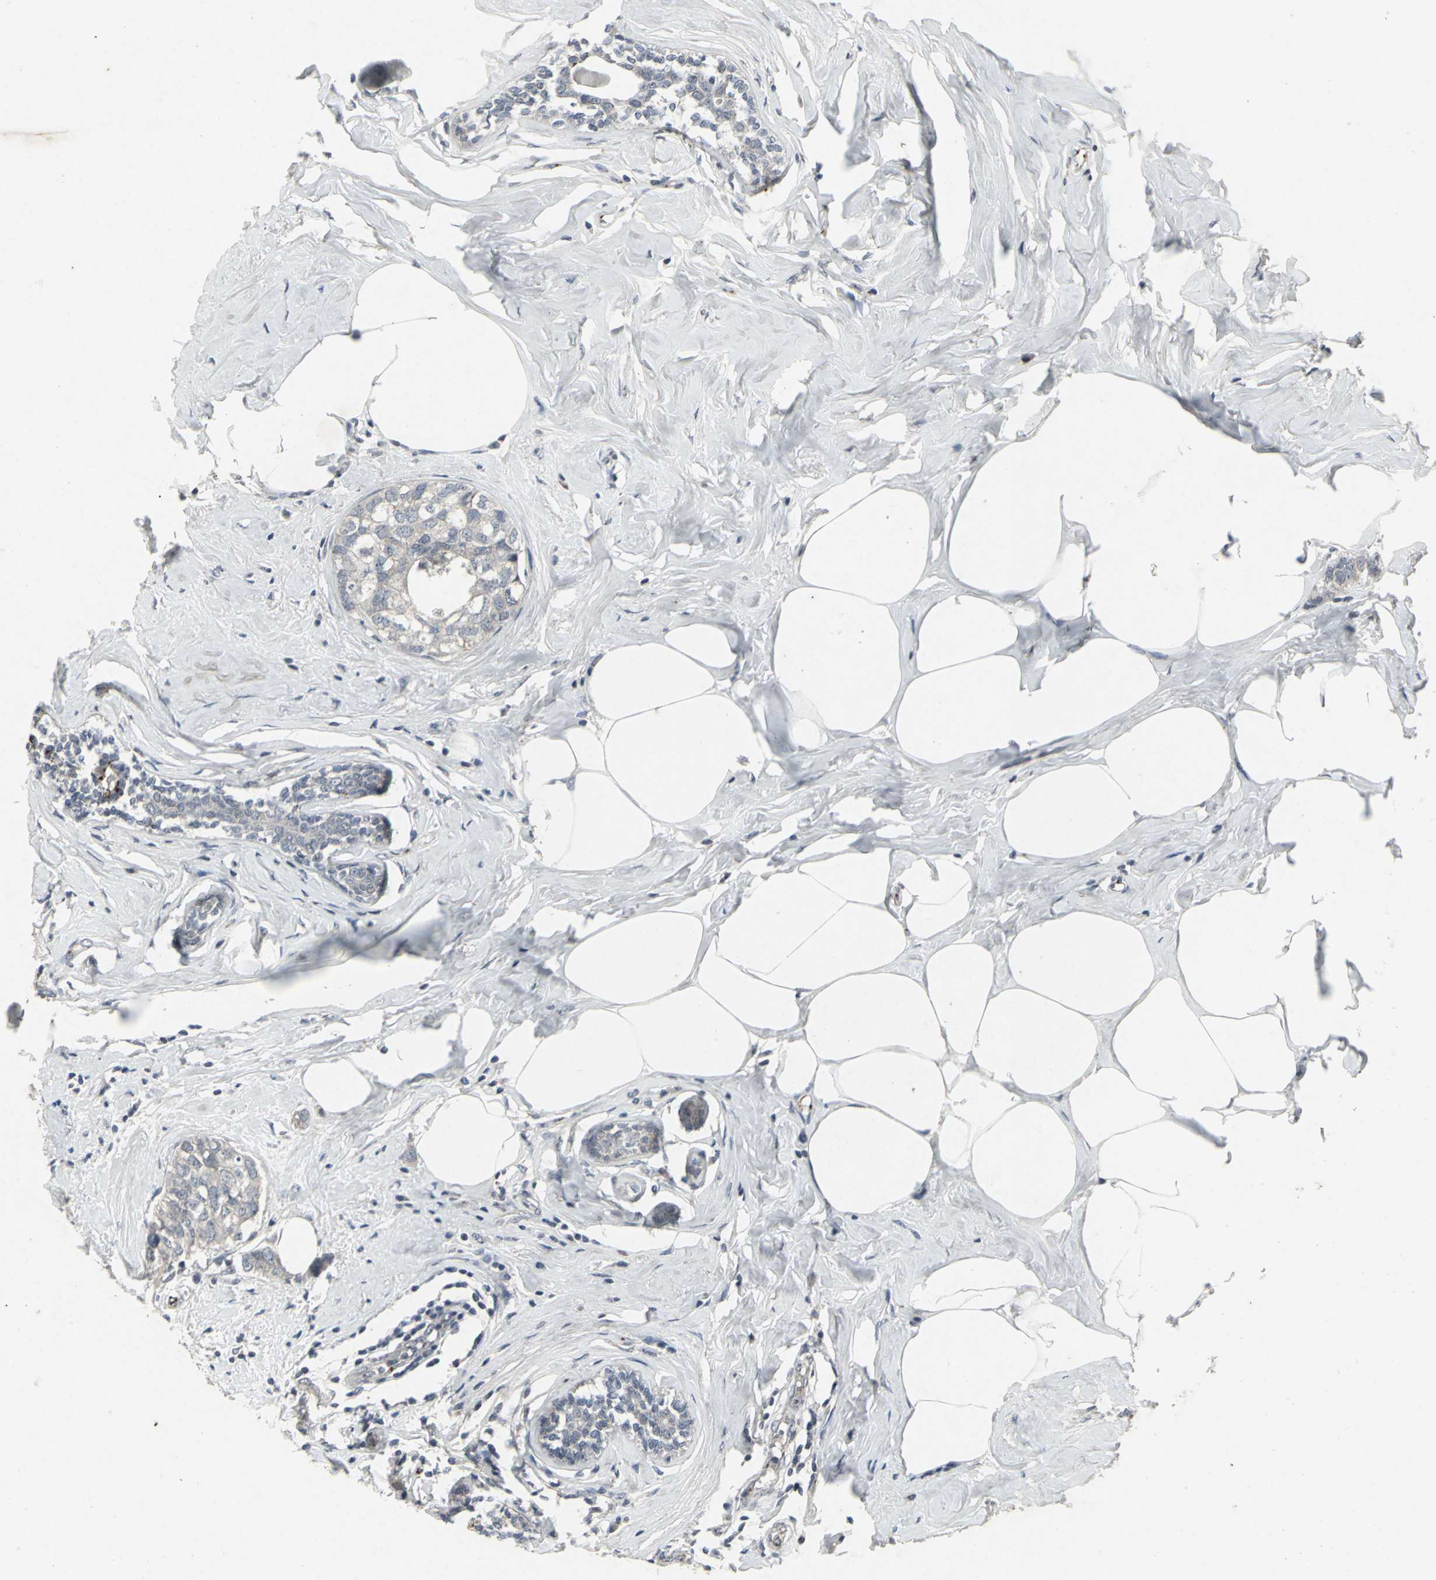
{"staining": {"intensity": "weak", "quantity": "25%-75%", "location": "cytoplasmic/membranous"}, "tissue": "breast cancer", "cell_type": "Tumor cells", "image_type": "cancer", "snomed": [{"axis": "morphology", "description": "Normal tissue, NOS"}, {"axis": "morphology", "description": "Duct carcinoma"}, {"axis": "topography", "description": "Breast"}], "caption": "High-magnification brightfield microscopy of breast cancer (intraductal carcinoma) stained with DAB (brown) and counterstained with hematoxylin (blue). tumor cells exhibit weak cytoplasmic/membranous staining is identified in approximately25%-75% of cells.", "gene": "BMP4", "patient": {"sex": "female", "age": 50}}